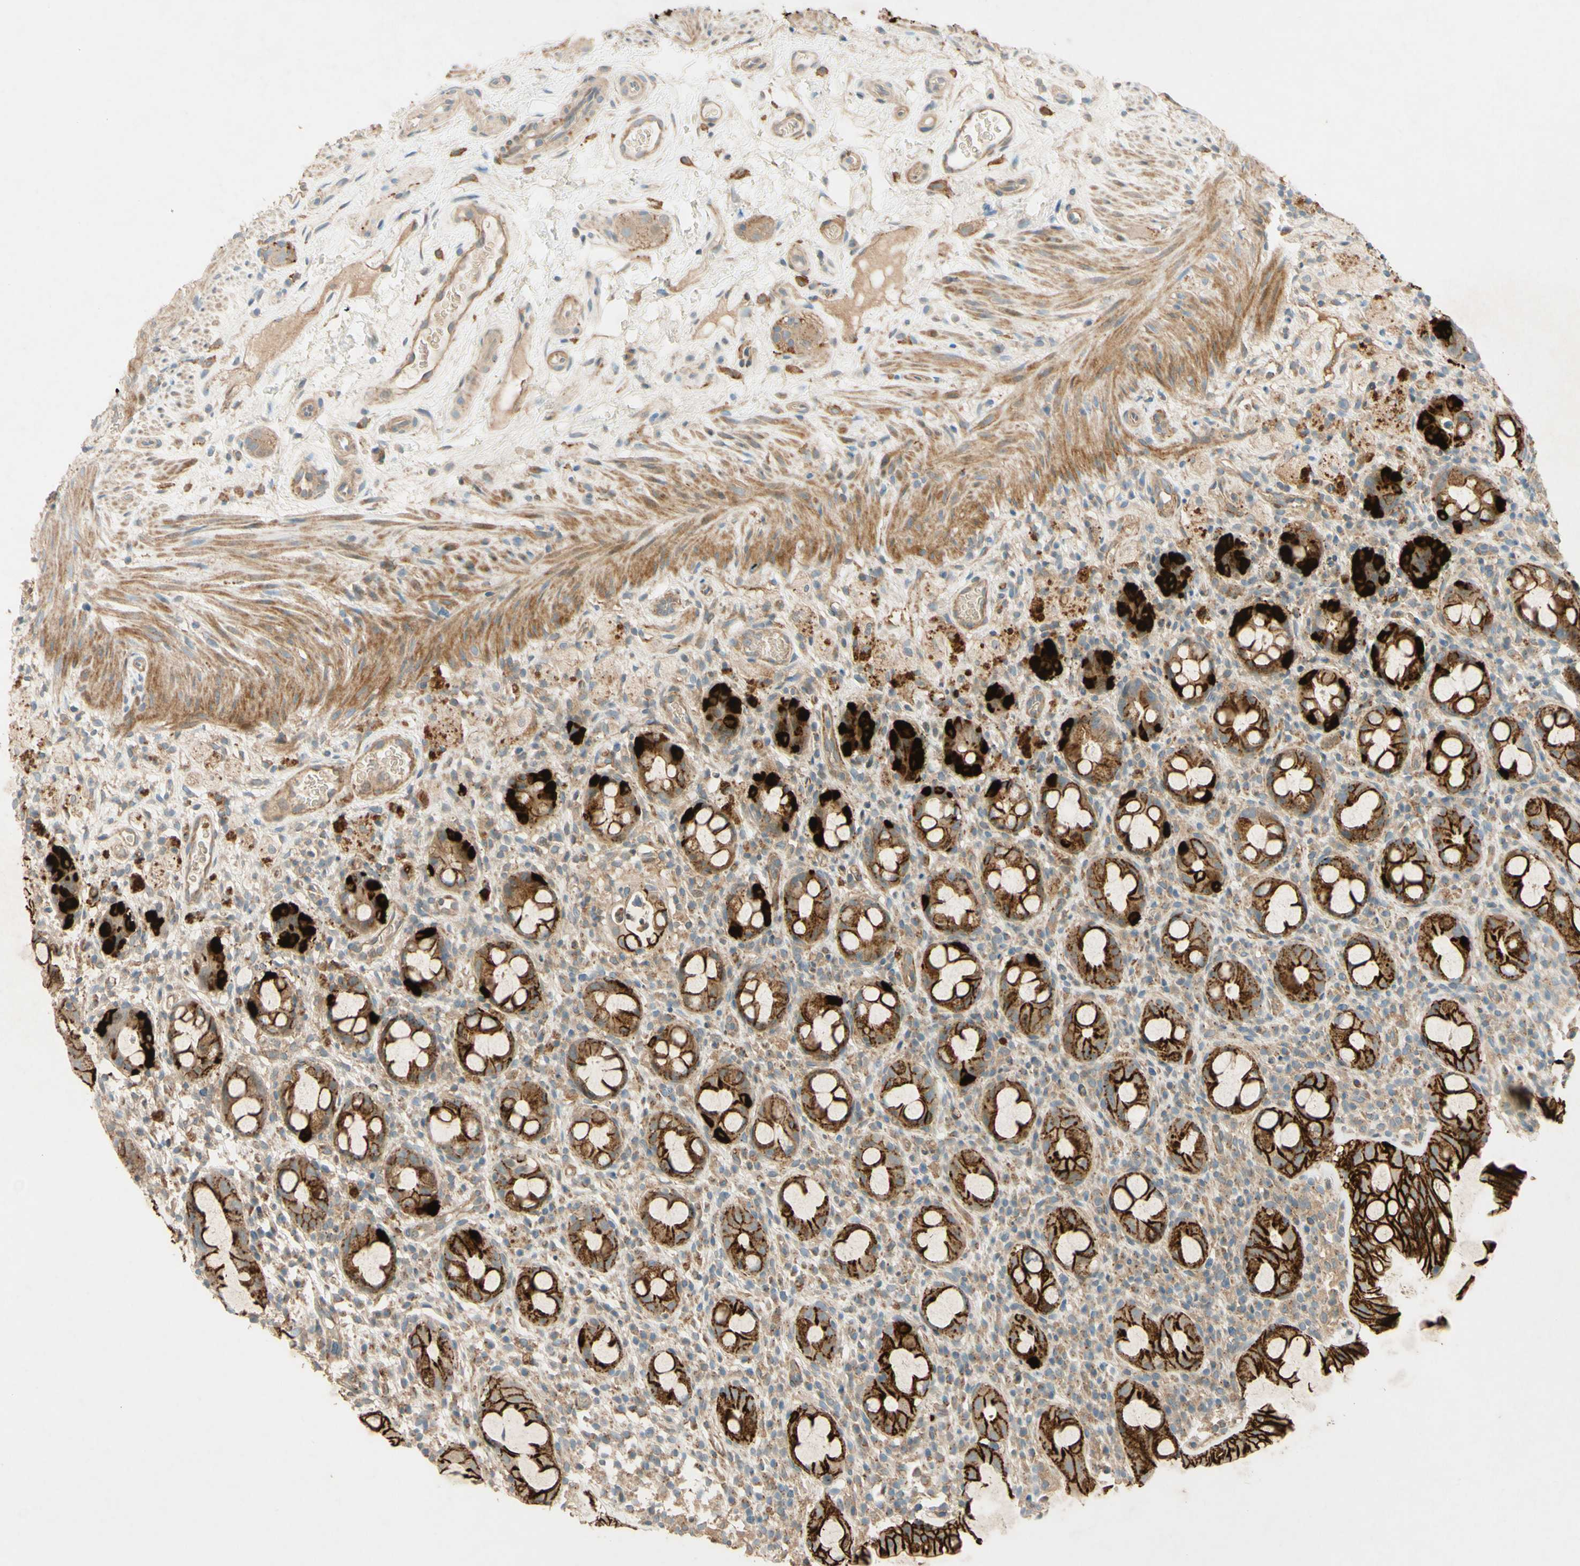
{"staining": {"intensity": "strong", "quantity": ">75%", "location": "cytoplasmic/membranous"}, "tissue": "rectum", "cell_type": "Glandular cells", "image_type": "normal", "snomed": [{"axis": "morphology", "description": "Normal tissue, NOS"}, {"axis": "topography", "description": "Rectum"}], "caption": "A high amount of strong cytoplasmic/membranous staining is present in about >75% of glandular cells in unremarkable rectum.", "gene": "ADAM17", "patient": {"sex": "male", "age": 44}}